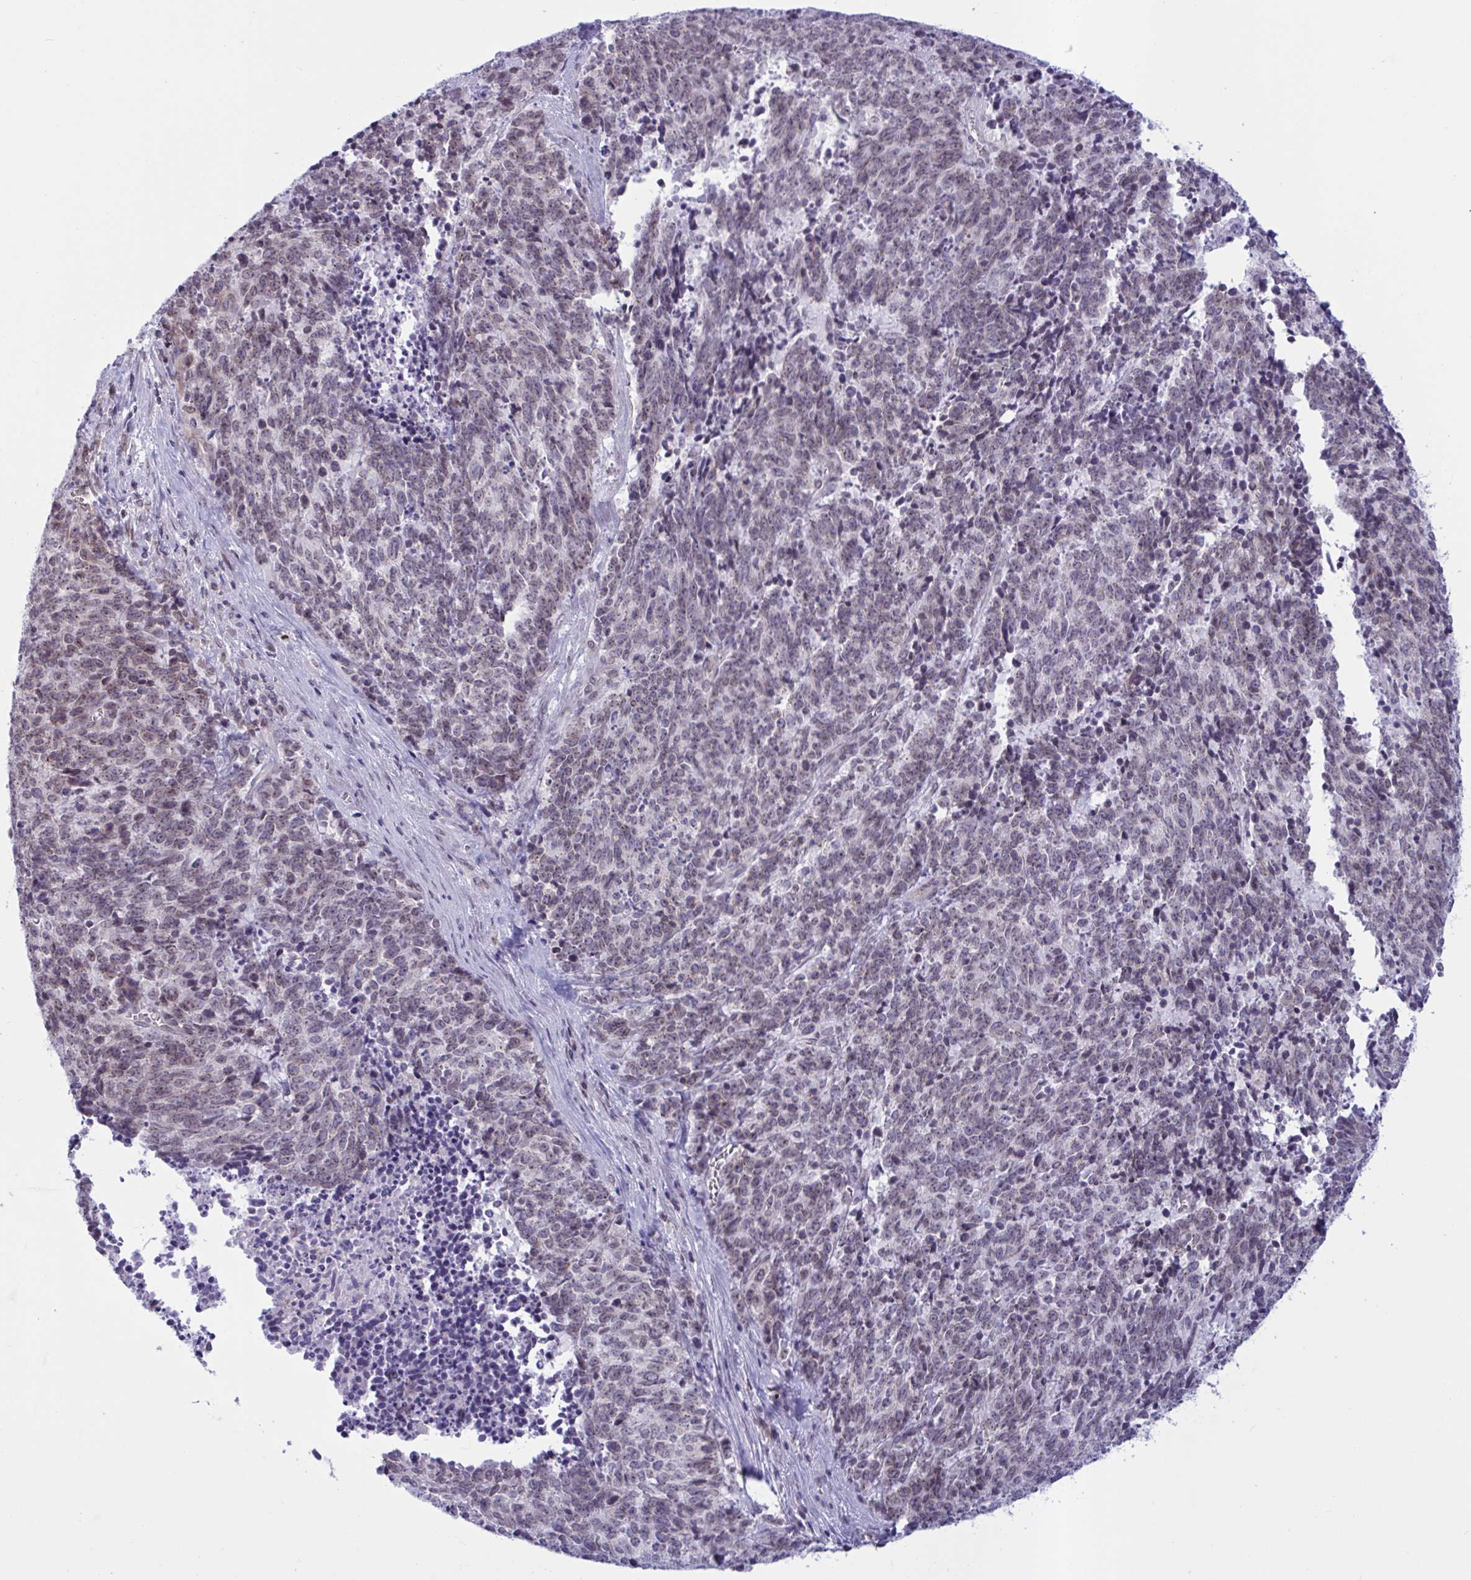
{"staining": {"intensity": "weak", "quantity": ">75%", "location": "nuclear"}, "tissue": "cervical cancer", "cell_type": "Tumor cells", "image_type": "cancer", "snomed": [{"axis": "morphology", "description": "Squamous cell carcinoma, NOS"}, {"axis": "topography", "description": "Cervix"}], "caption": "Cervical squamous cell carcinoma stained with immunohistochemistry (IHC) displays weak nuclear positivity in approximately >75% of tumor cells.", "gene": "DOCK11", "patient": {"sex": "female", "age": 29}}